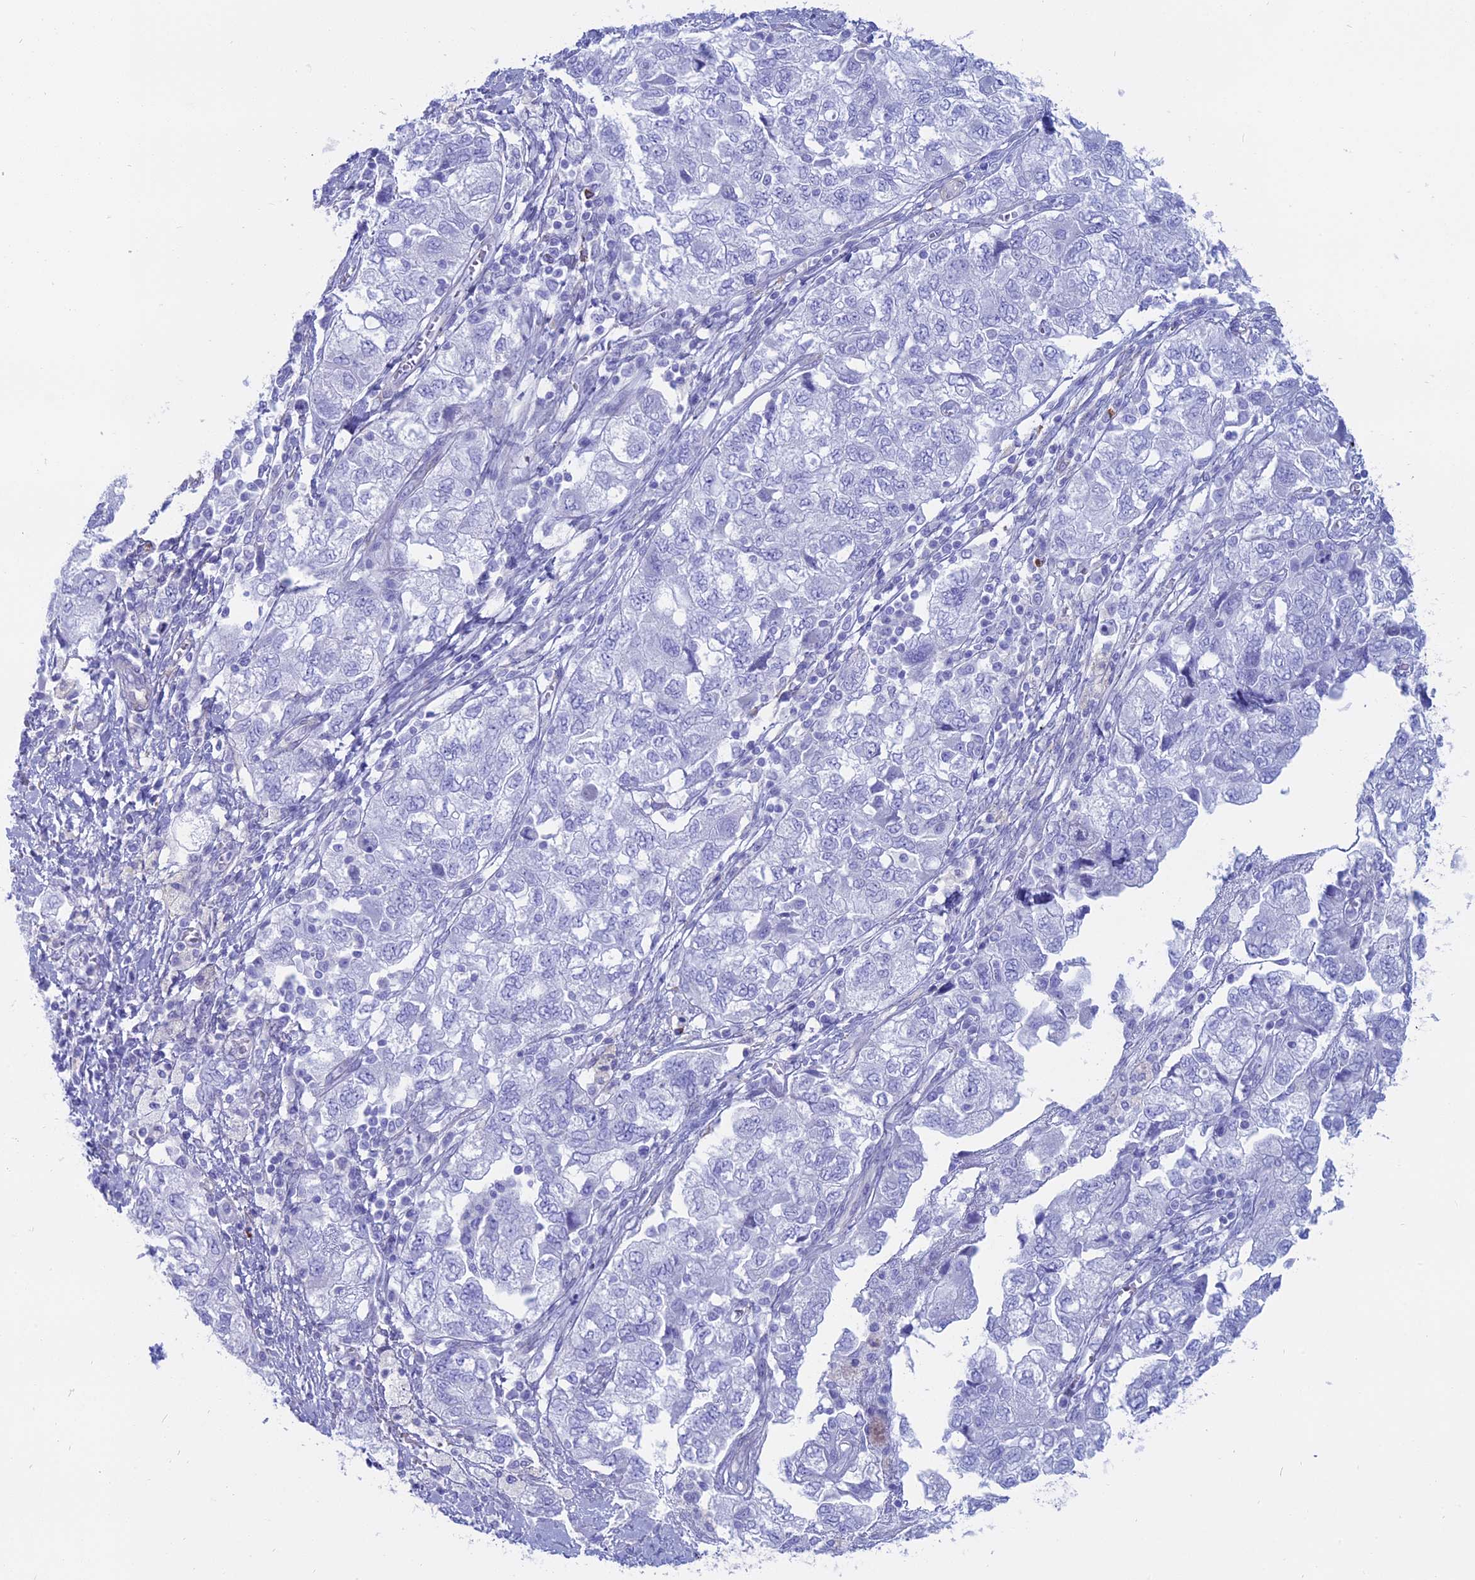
{"staining": {"intensity": "negative", "quantity": "none", "location": "none"}, "tissue": "ovarian cancer", "cell_type": "Tumor cells", "image_type": "cancer", "snomed": [{"axis": "morphology", "description": "Carcinoma, NOS"}, {"axis": "morphology", "description": "Cystadenocarcinoma, serous, NOS"}, {"axis": "topography", "description": "Ovary"}], "caption": "Histopathology image shows no significant protein staining in tumor cells of carcinoma (ovarian). The staining was performed using DAB to visualize the protein expression in brown, while the nuclei were stained in blue with hematoxylin (Magnification: 20x).", "gene": "OR2AE1", "patient": {"sex": "female", "age": 69}}